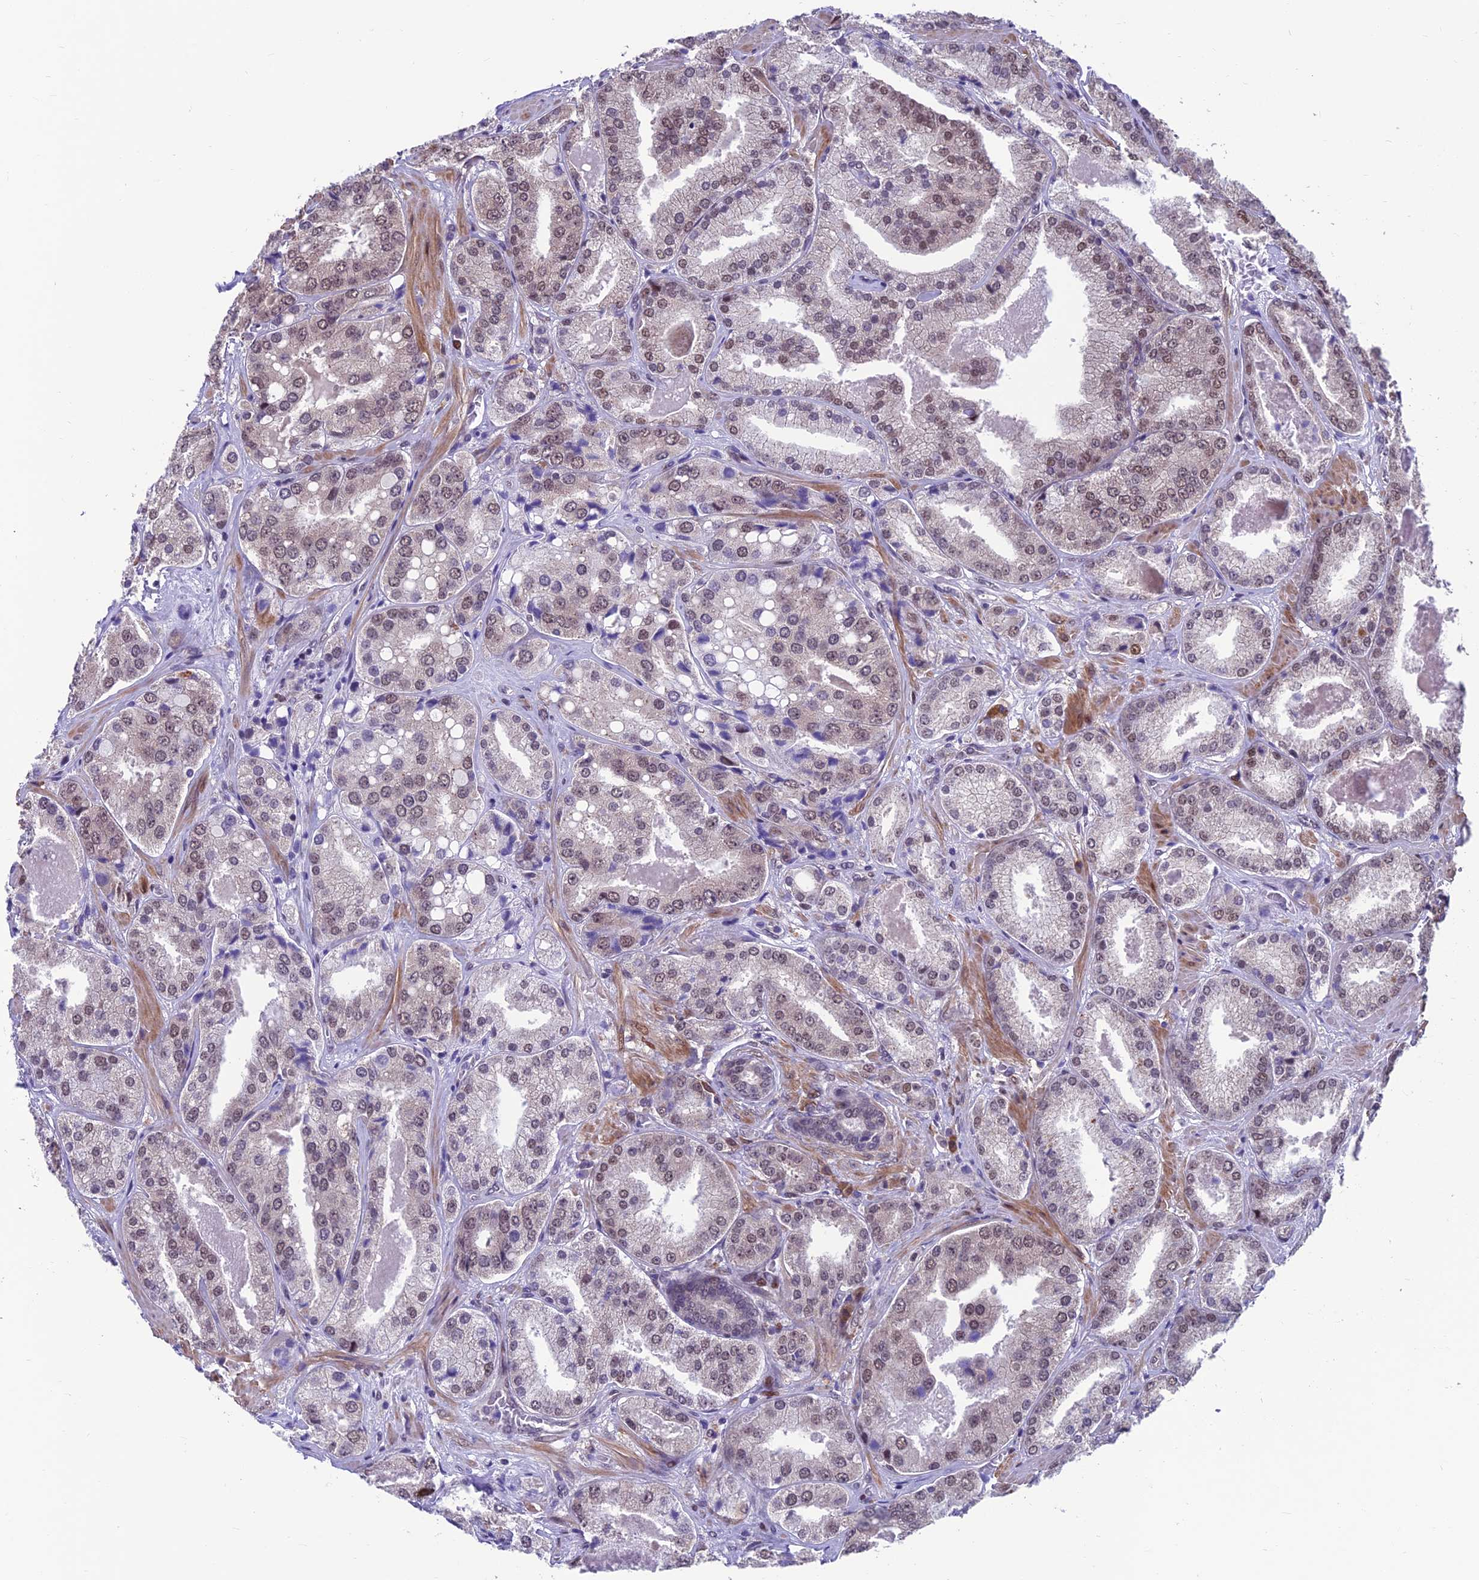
{"staining": {"intensity": "weak", "quantity": "25%-75%", "location": "nuclear"}, "tissue": "prostate cancer", "cell_type": "Tumor cells", "image_type": "cancer", "snomed": [{"axis": "morphology", "description": "Adenocarcinoma, High grade"}, {"axis": "topography", "description": "Prostate"}], "caption": "Brown immunohistochemical staining in human prostate cancer (adenocarcinoma (high-grade)) demonstrates weak nuclear positivity in approximately 25%-75% of tumor cells.", "gene": "KIAA1191", "patient": {"sex": "male", "age": 63}}